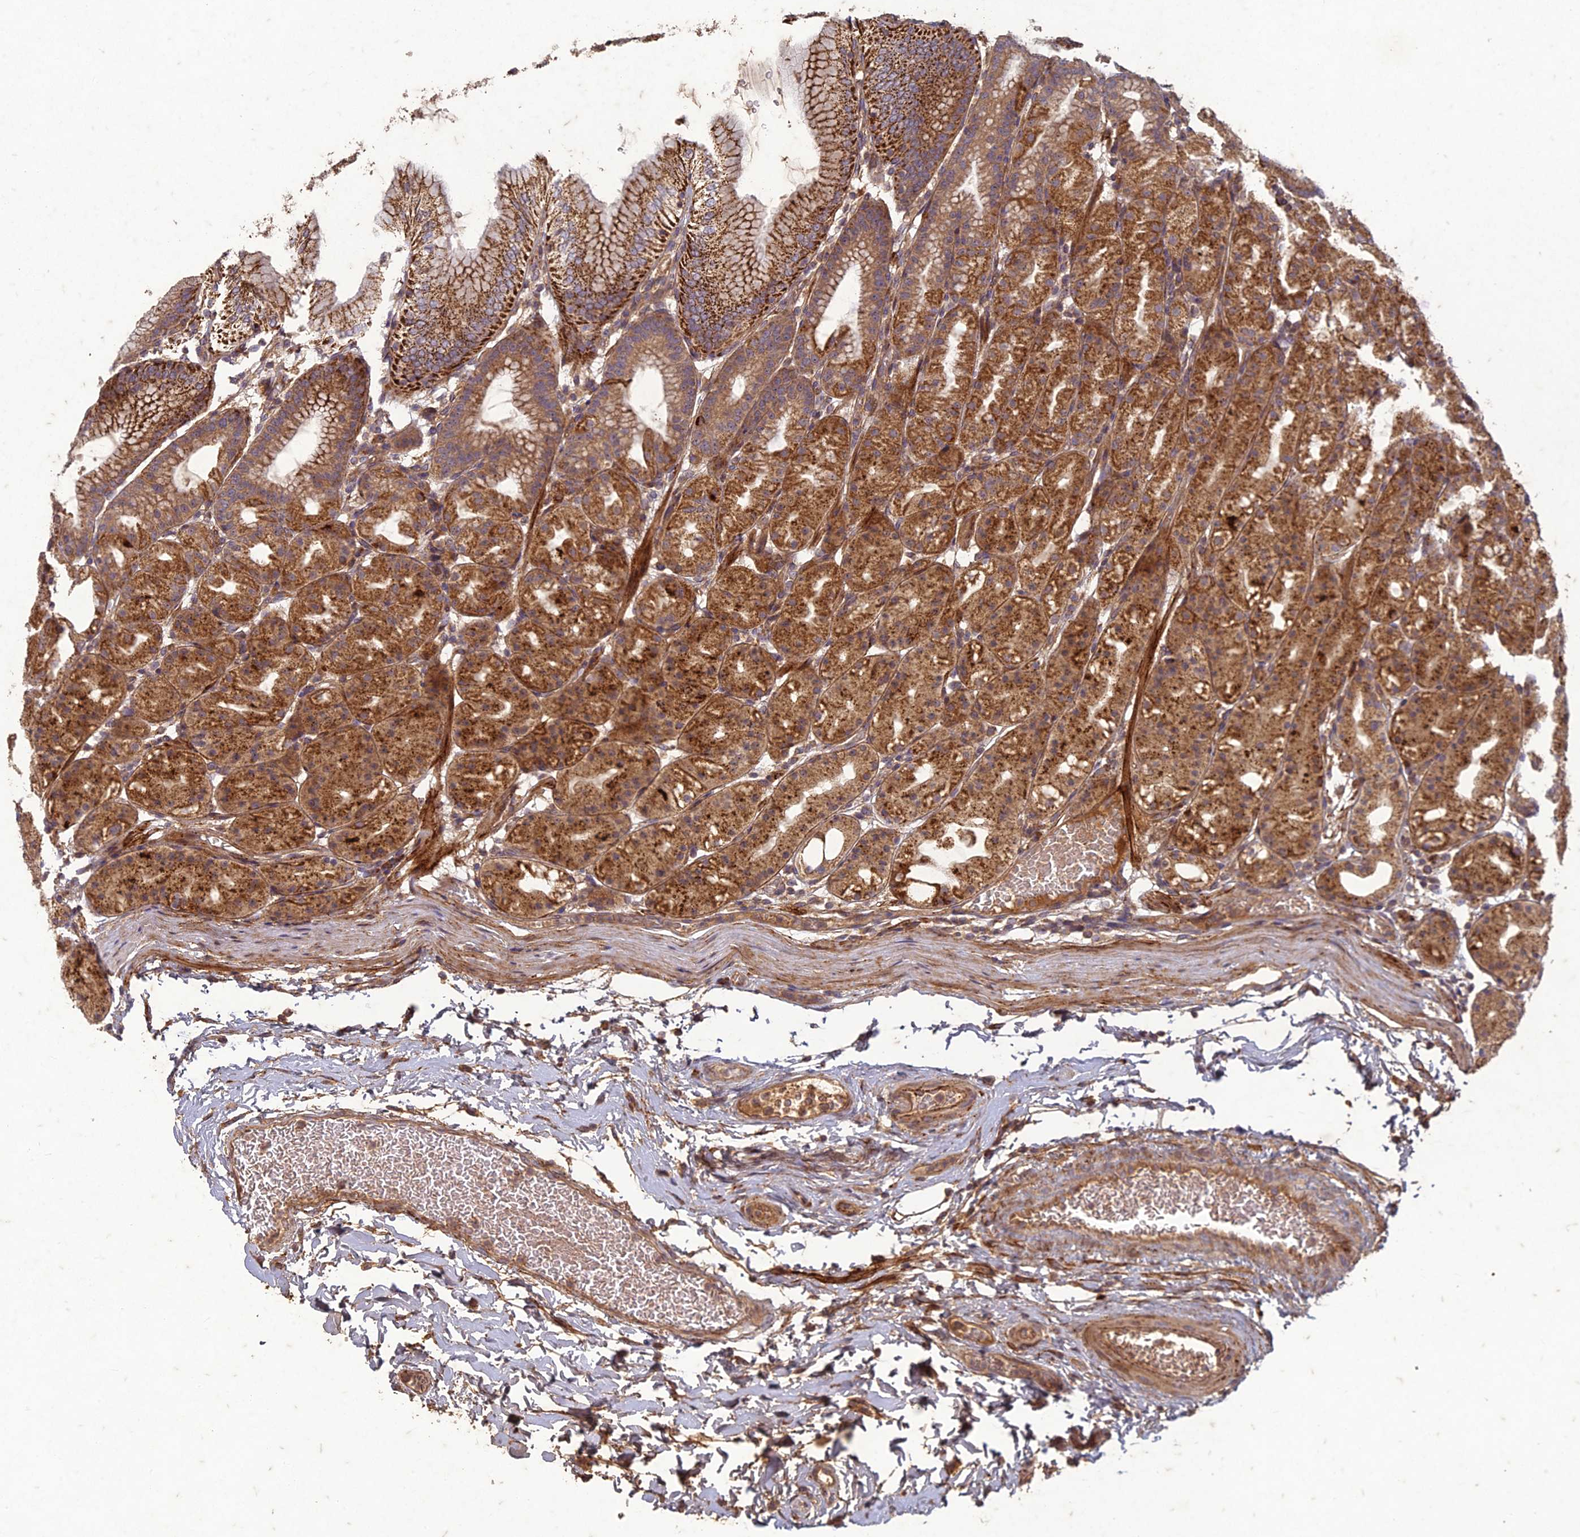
{"staining": {"intensity": "strong", "quantity": ">75%", "location": "cytoplasmic/membranous"}, "tissue": "stomach", "cell_type": "Glandular cells", "image_type": "normal", "snomed": [{"axis": "morphology", "description": "Normal tissue, NOS"}, {"axis": "topography", "description": "Stomach, upper"}], "caption": "Glandular cells reveal strong cytoplasmic/membranous positivity in approximately >75% of cells in unremarkable stomach. (DAB IHC, brown staining for protein, blue staining for nuclei).", "gene": "TCF25", "patient": {"sex": "male", "age": 48}}